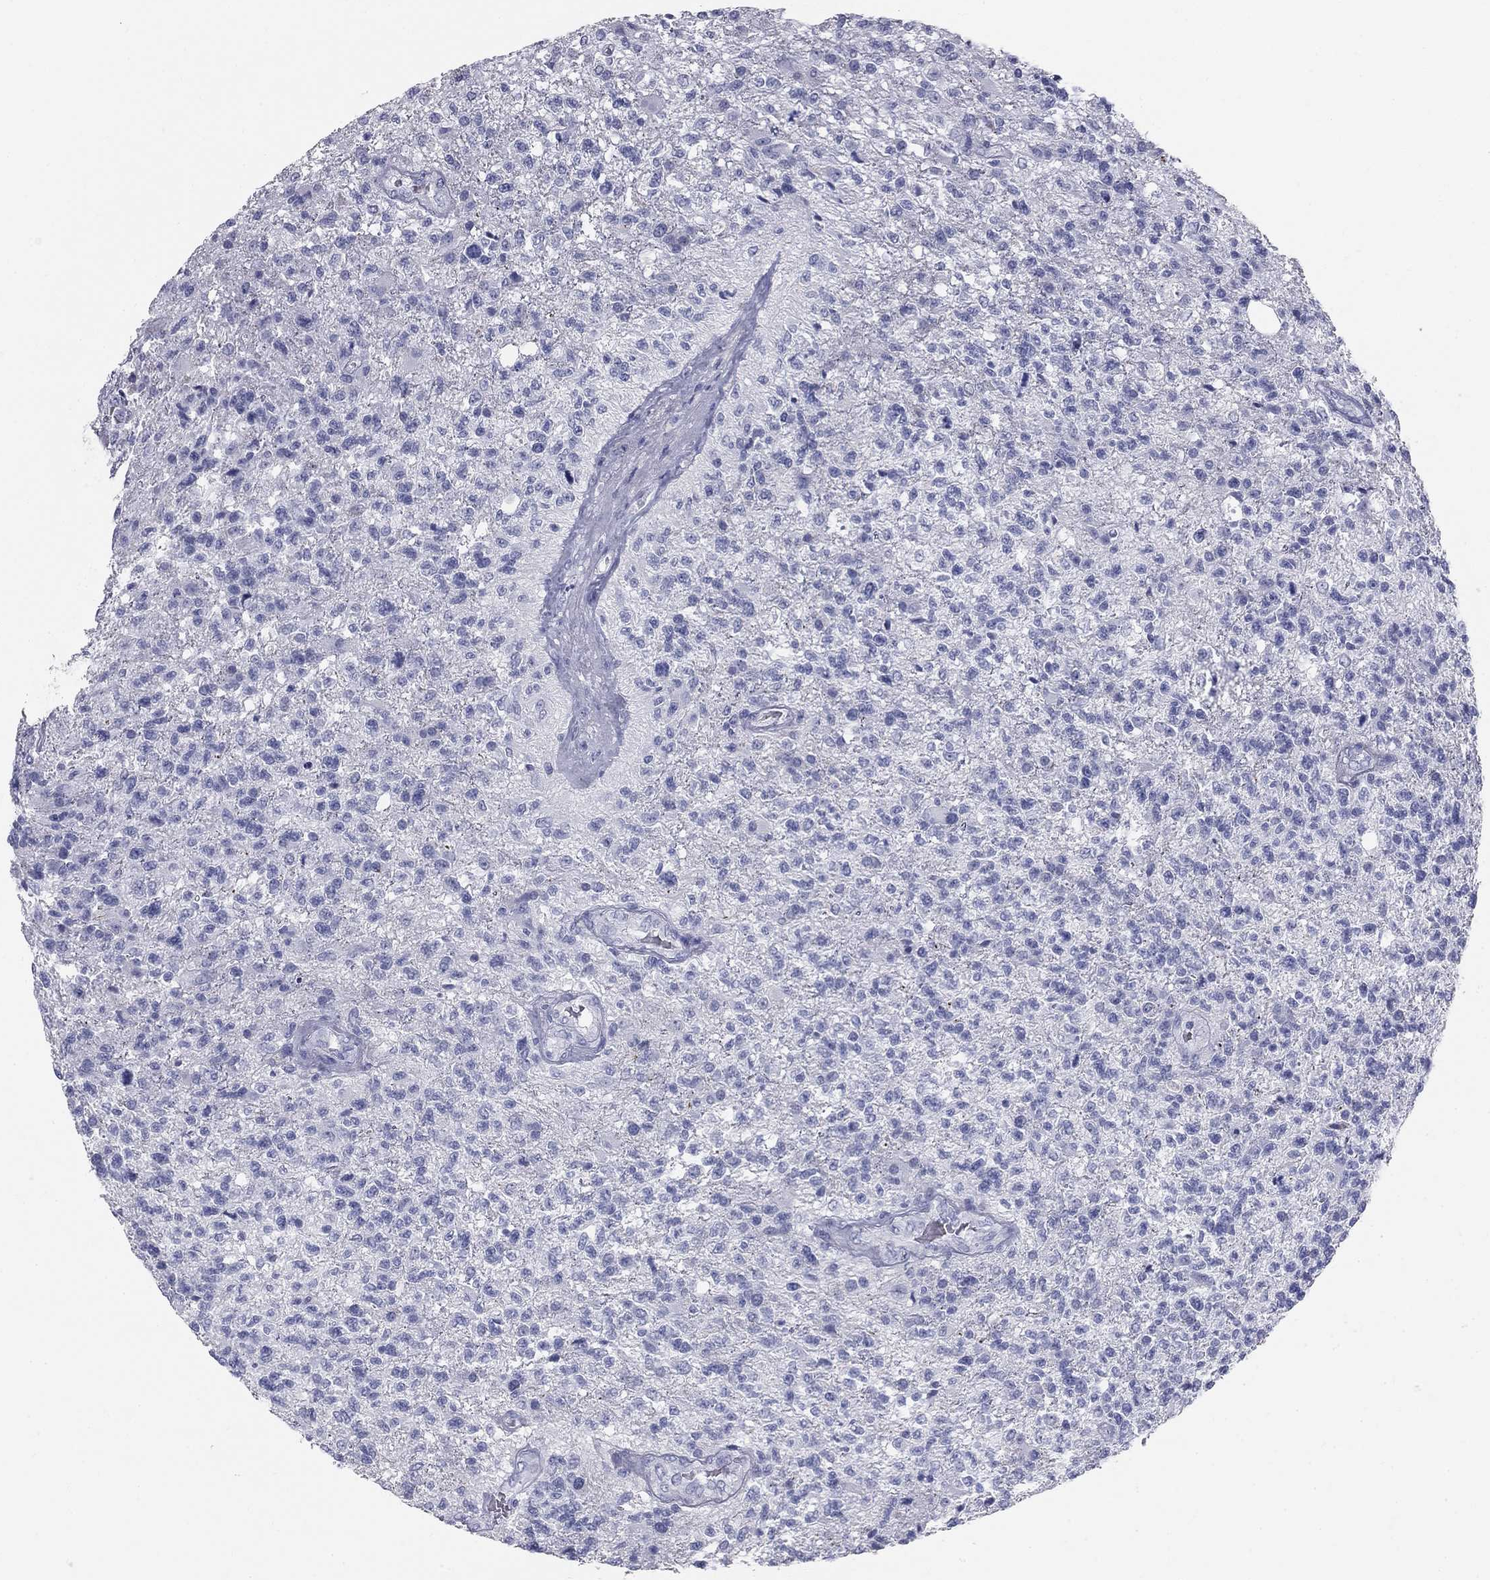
{"staining": {"intensity": "negative", "quantity": "none", "location": "none"}, "tissue": "glioma", "cell_type": "Tumor cells", "image_type": "cancer", "snomed": [{"axis": "morphology", "description": "Glioma, malignant, High grade"}, {"axis": "topography", "description": "Brain"}], "caption": "Immunohistochemistry photomicrograph of neoplastic tissue: glioma stained with DAB demonstrates no significant protein expression in tumor cells. Brightfield microscopy of immunohistochemistry stained with DAB (3,3'-diaminobenzidine) (brown) and hematoxylin (blue), captured at high magnification.", "gene": "SULT2B1", "patient": {"sex": "male", "age": 56}}